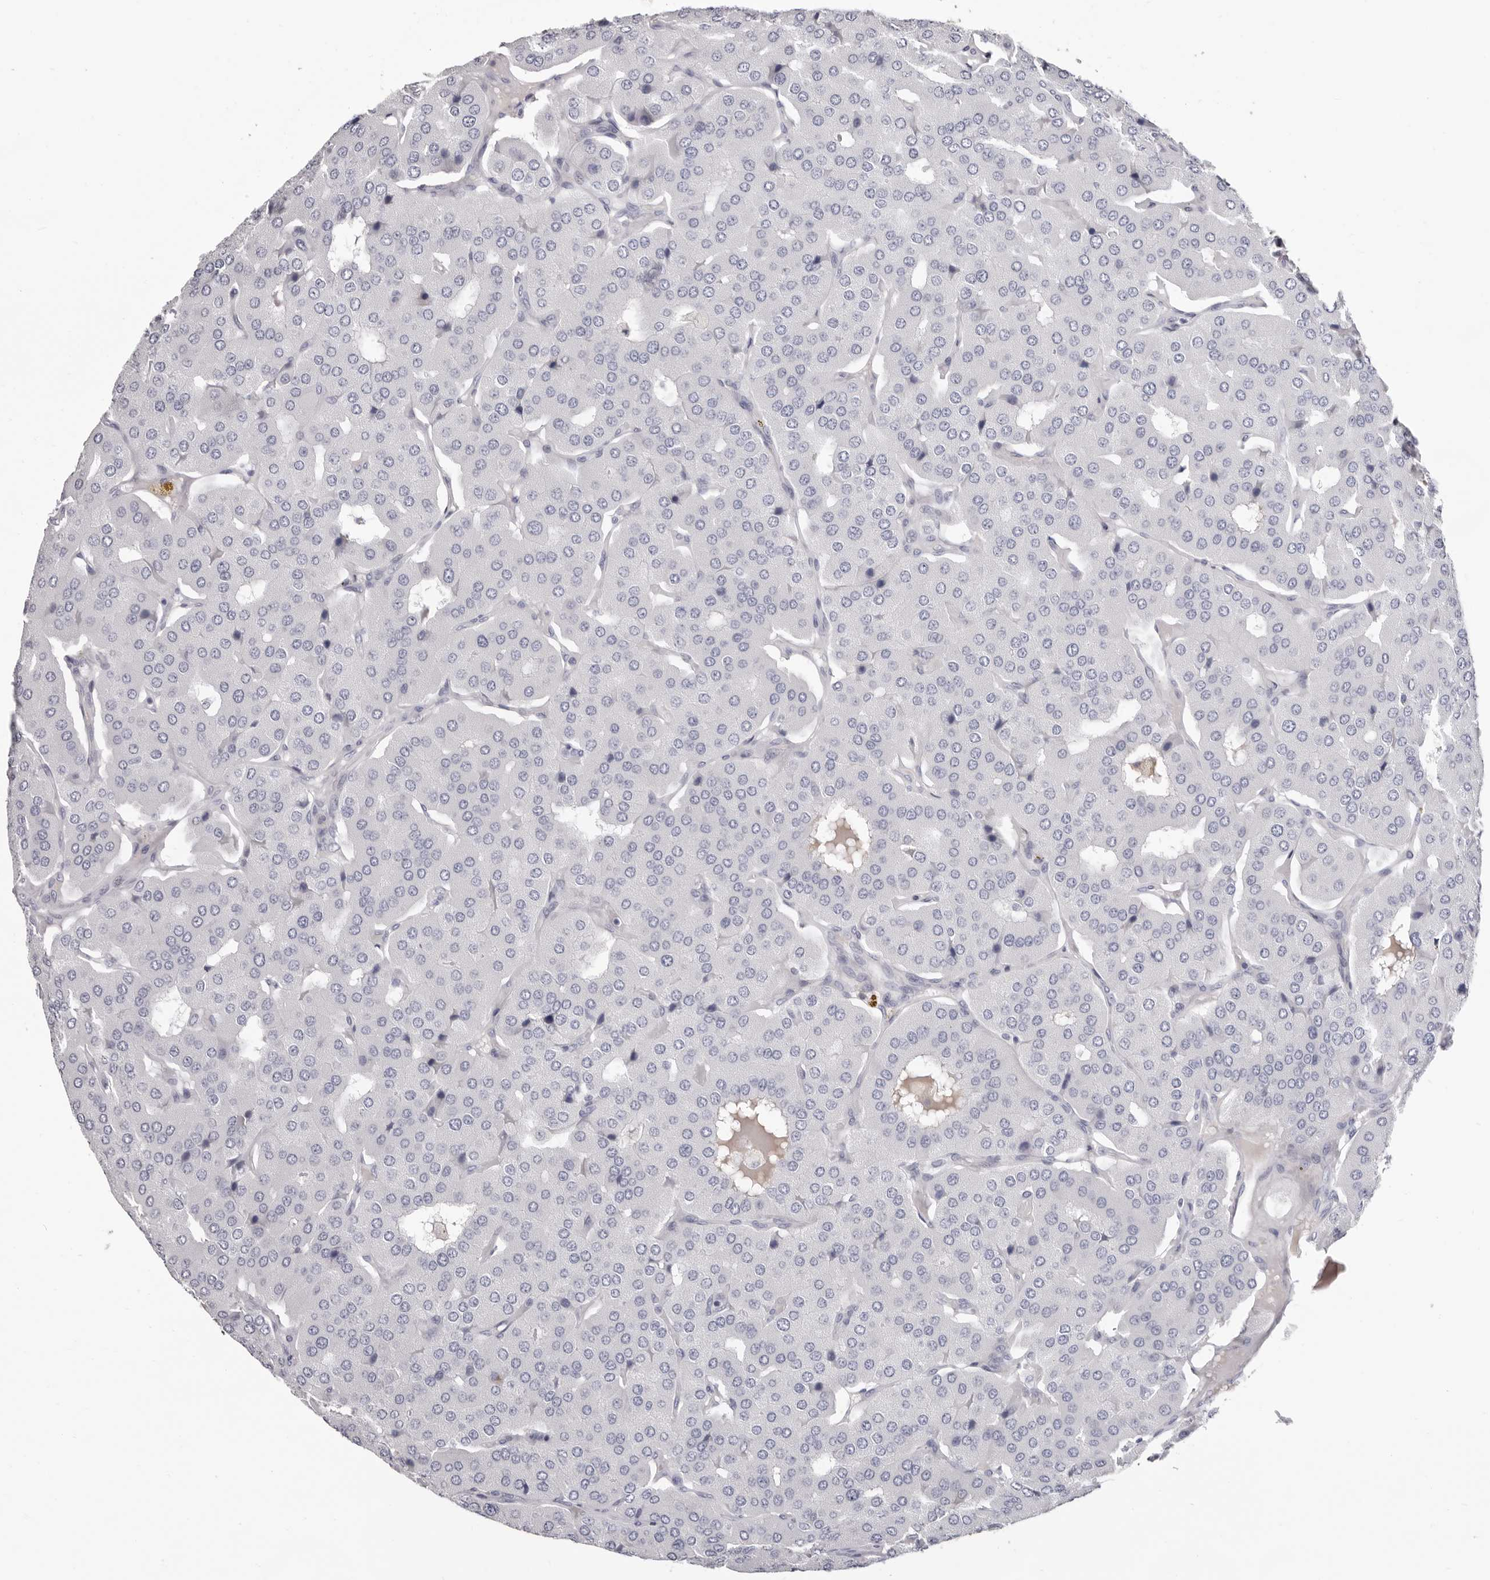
{"staining": {"intensity": "negative", "quantity": "none", "location": "none"}, "tissue": "parathyroid gland", "cell_type": "Glandular cells", "image_type": "normal", "snomed": [{"axis": "morphology", "description": "Normal tissue, NOS"}, {"axis": "morphology", "description": "Adenoma, NOS"}, {"axis": "topography", "description": "Parathyroid gland"}], "caption": "This micrograph is of unremarkable parathyroid gland stained with IHC to label a protein in brown with the nuclei are counter-stained blue. There is no positivity in glandular cells.", "gene": "LPO", "patient": {"sex": "female", "age": 86}}